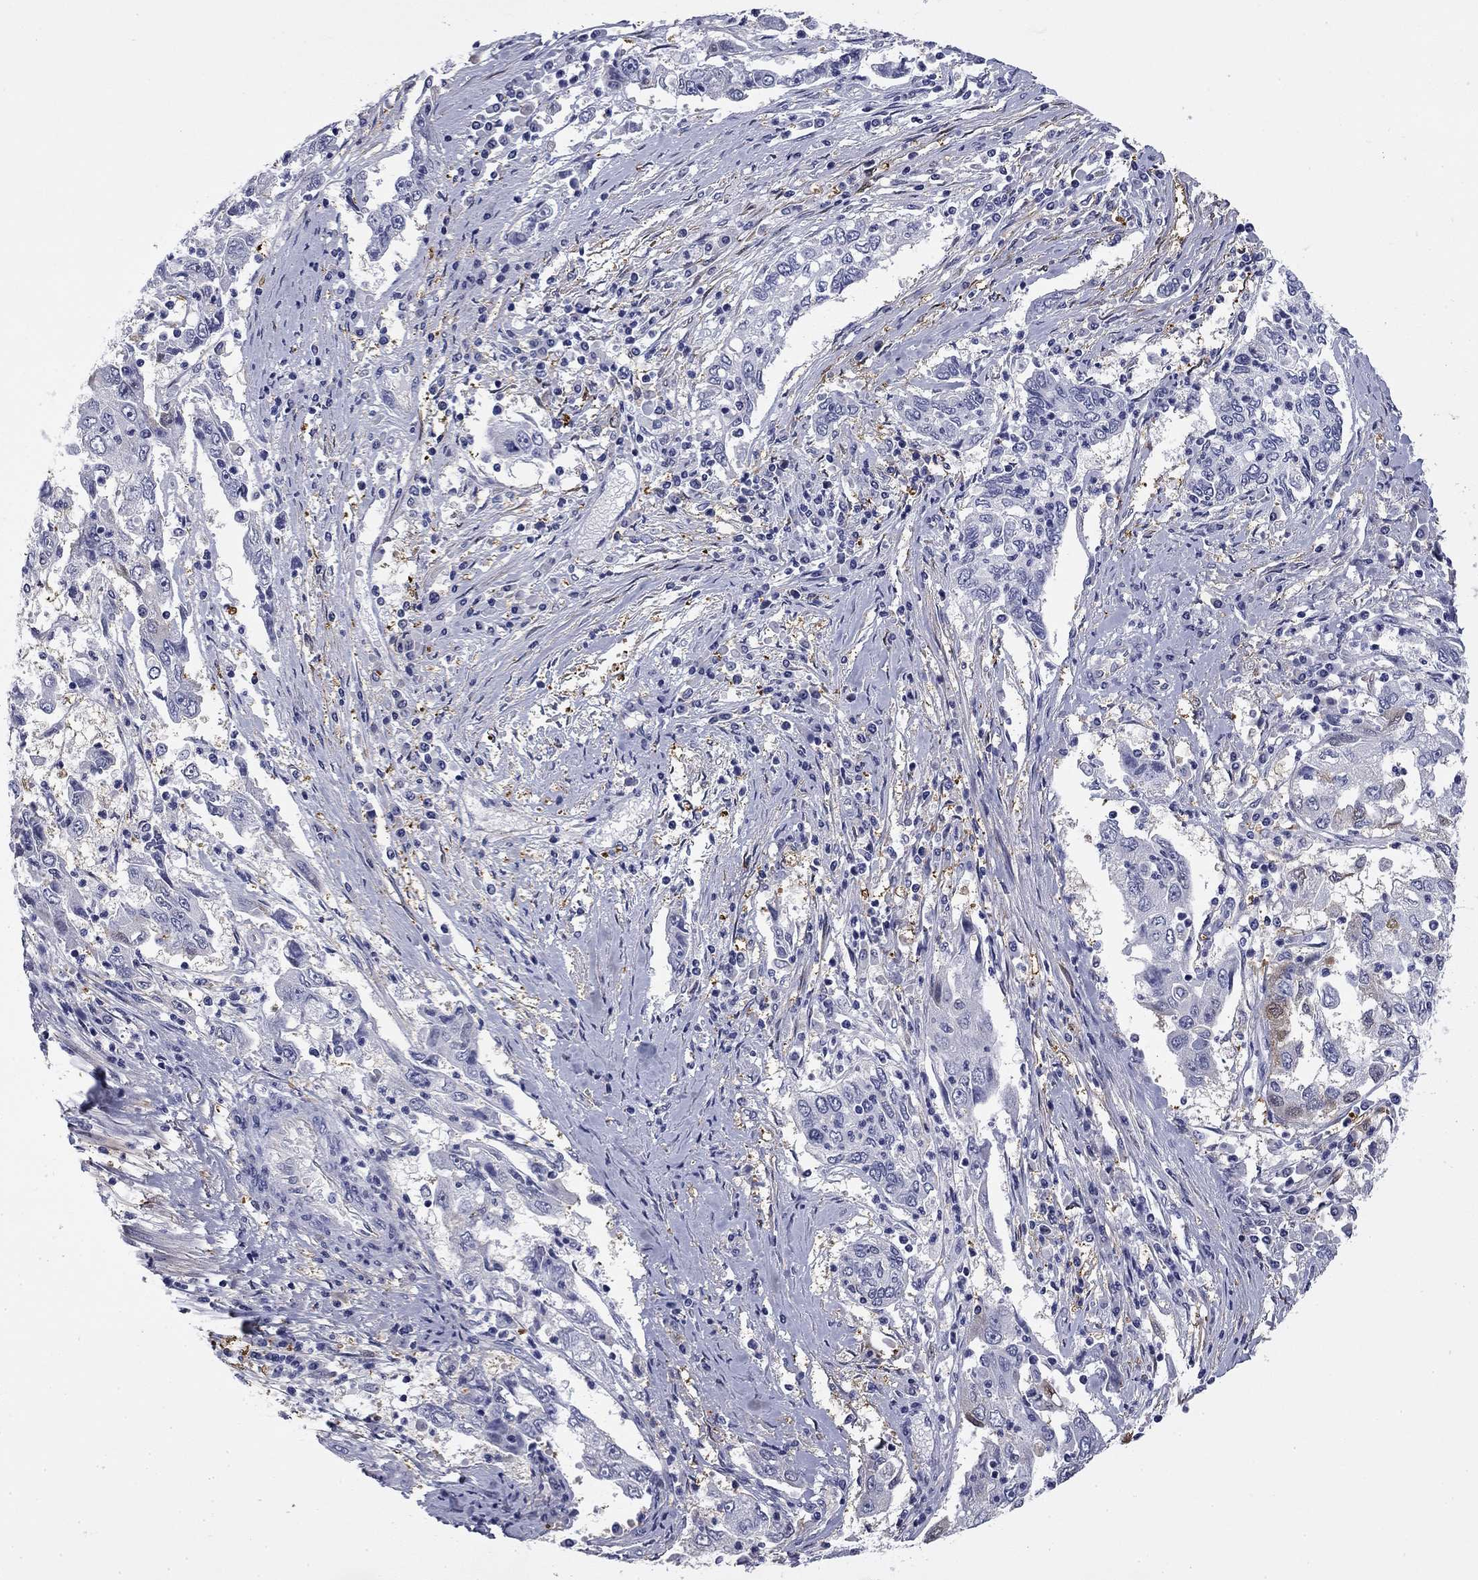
{"staining": {"intensity": "negative", "quantity": "none", "location": "none"}, "tissue": "cervical cancer", "cell_type": "Tumor cells", "image_type": "cancer", "snomed": [{"axis": "morphology", "description": "Squamous cell carcinoma, NOS"}, {"axis": "topography", "description": "Cervix"}], "caption": "A histopathology image of cervical cancer stained for a protein demonstrates no brown staining in tumor cells.", "gene": "BCL2L14", "patient": {"sex": "female", "age": 36}}